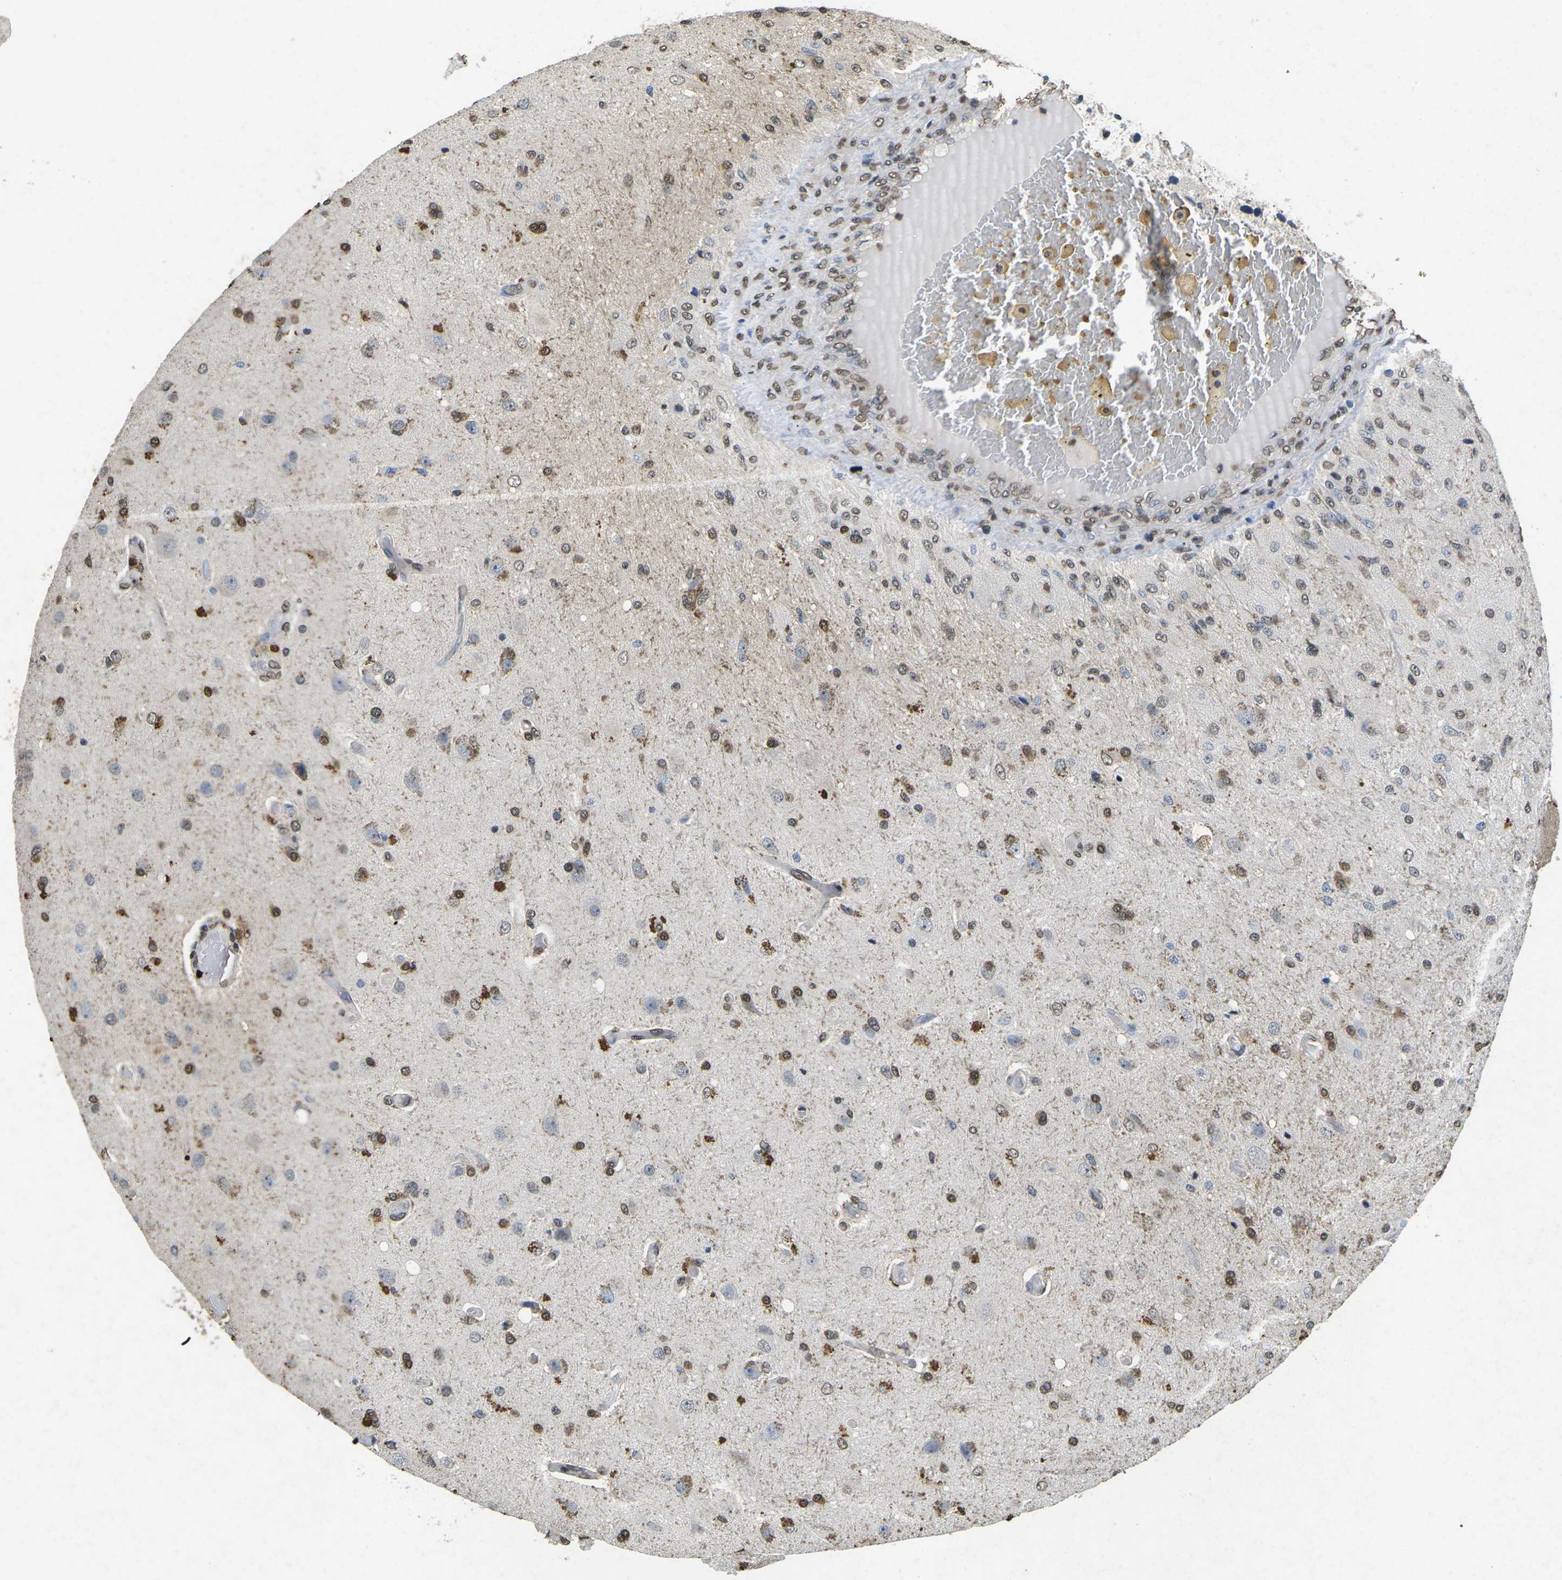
{"staining": {"intensity": "moderate", "quantity": "<25%", "location": "nuclear"}, "tissue": "glioma", "cell_type": "Tumor cells", "image_type": "cancer", "snomed": [{"axis": "morphology", "description": "Normal tissue, NOS"}, {"axis": "morphology", "description": "Glioma, malignant, High grade"}, {"axis": "topography", "description": "Cerebral cortex"}], "caption": "Immunohistochemistry (DAB) staining of malignant glioma (high-grade) shows moderate nuclear protein positivity in approximately <25% of tumor cells.", "gene": "SCNN1B", "patient": {"sex": "male", "age": 77}}